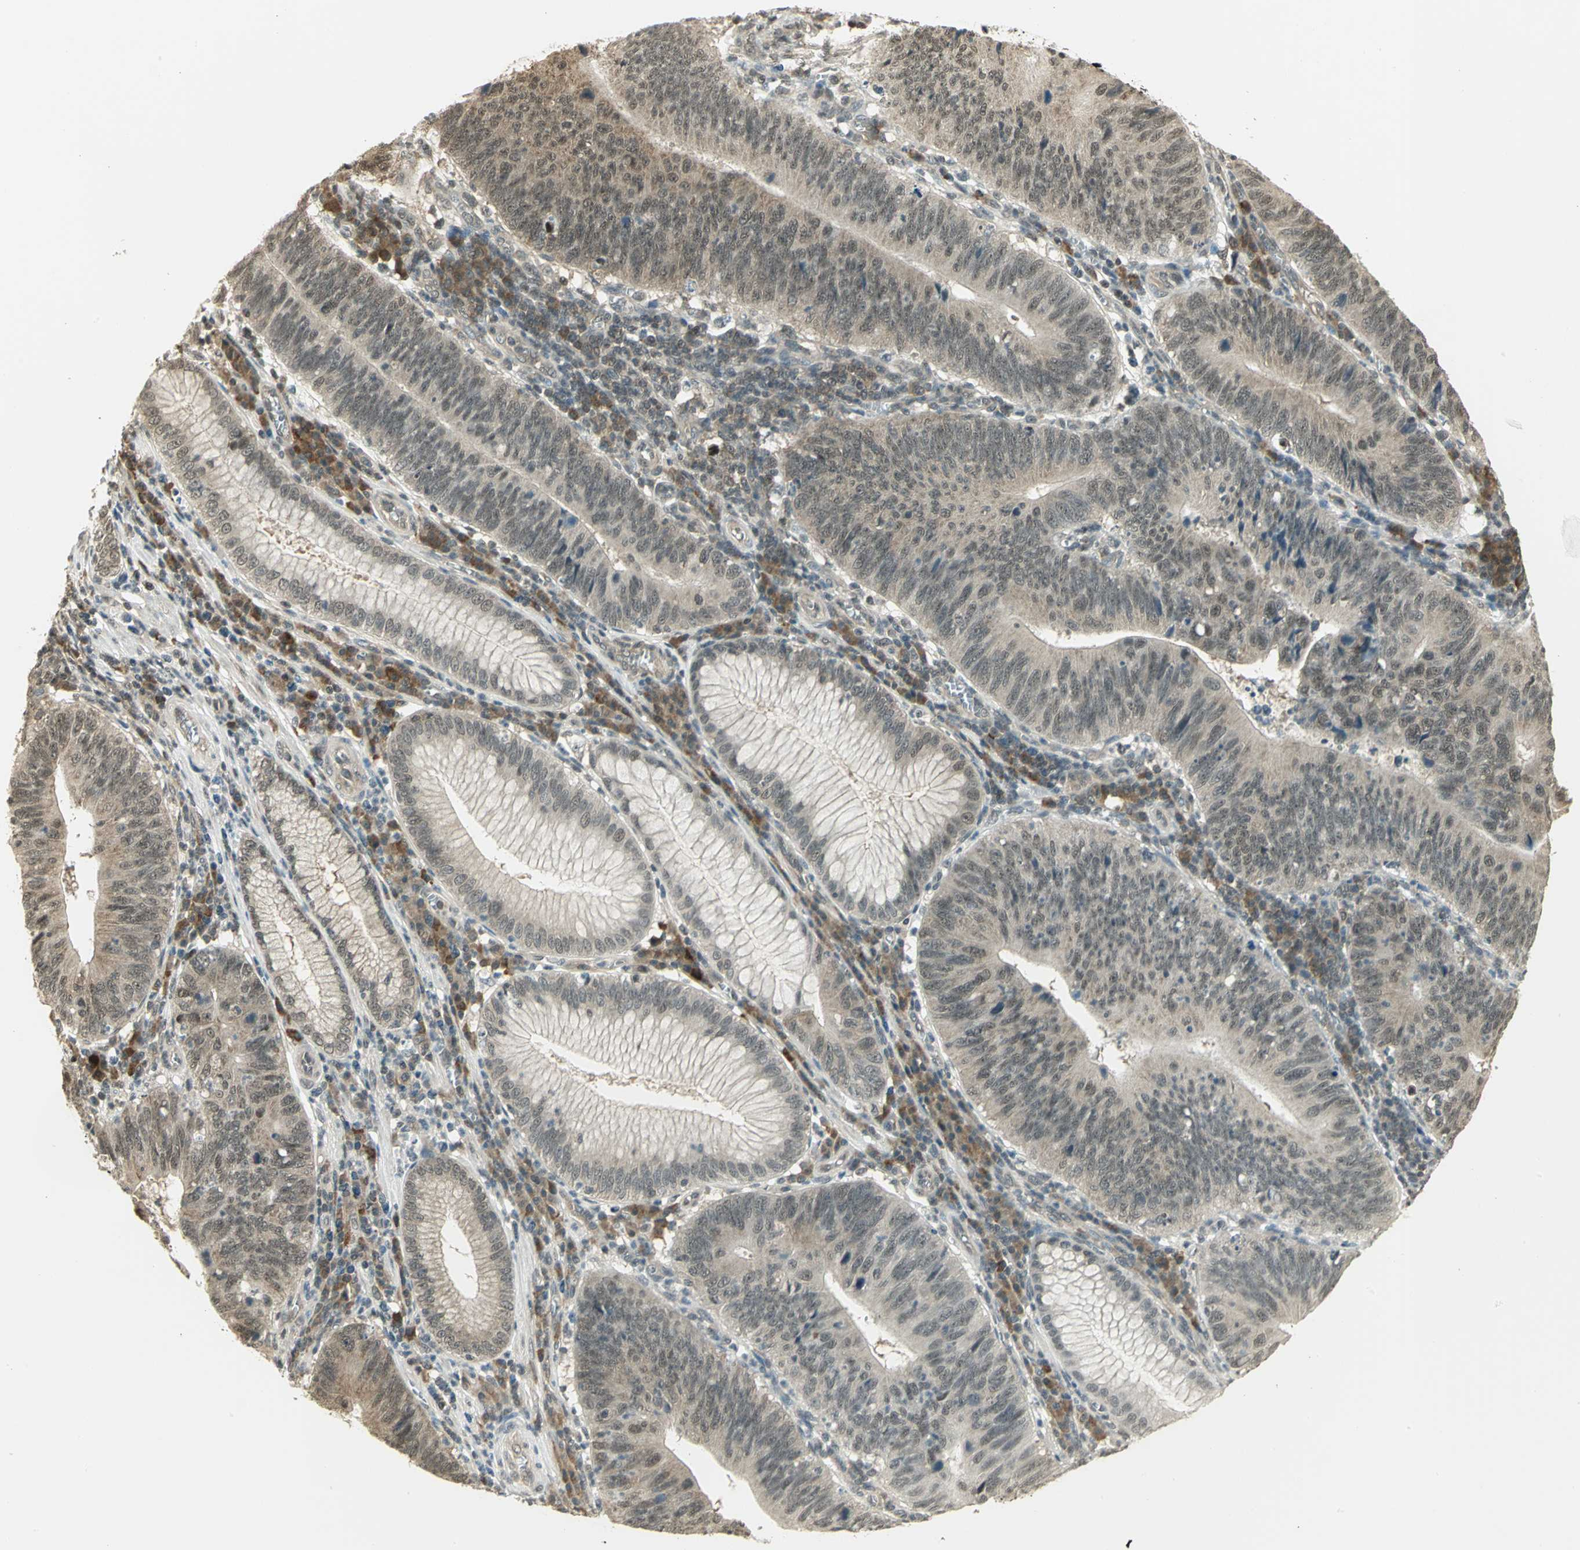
{"staining": {"intensity": "weak", "quantity": ">75%", "location": "cytoplasmic/membranous"}, "tissue": "stomach cancer", "cell_type": "Tumor cells", "image_type": "cancer", "snomed": [{"axis": "morphology", "description": "Adenocarcinoma, NOS"}, {"axis": "topography", "description": "Stomach"}], "caption": "An immunohistochemistry histopathology image of neoplastic tissue is shown. Protein staining in brown highlights weak cytoplasmic/membranous positivity in adenocarcinoma (stomach) within tumor cells. (DAB = brown stain, brightfield microscopy at high magnification).", "gene": "CDC34", "patient": {"sex": "male", "age": 59}}